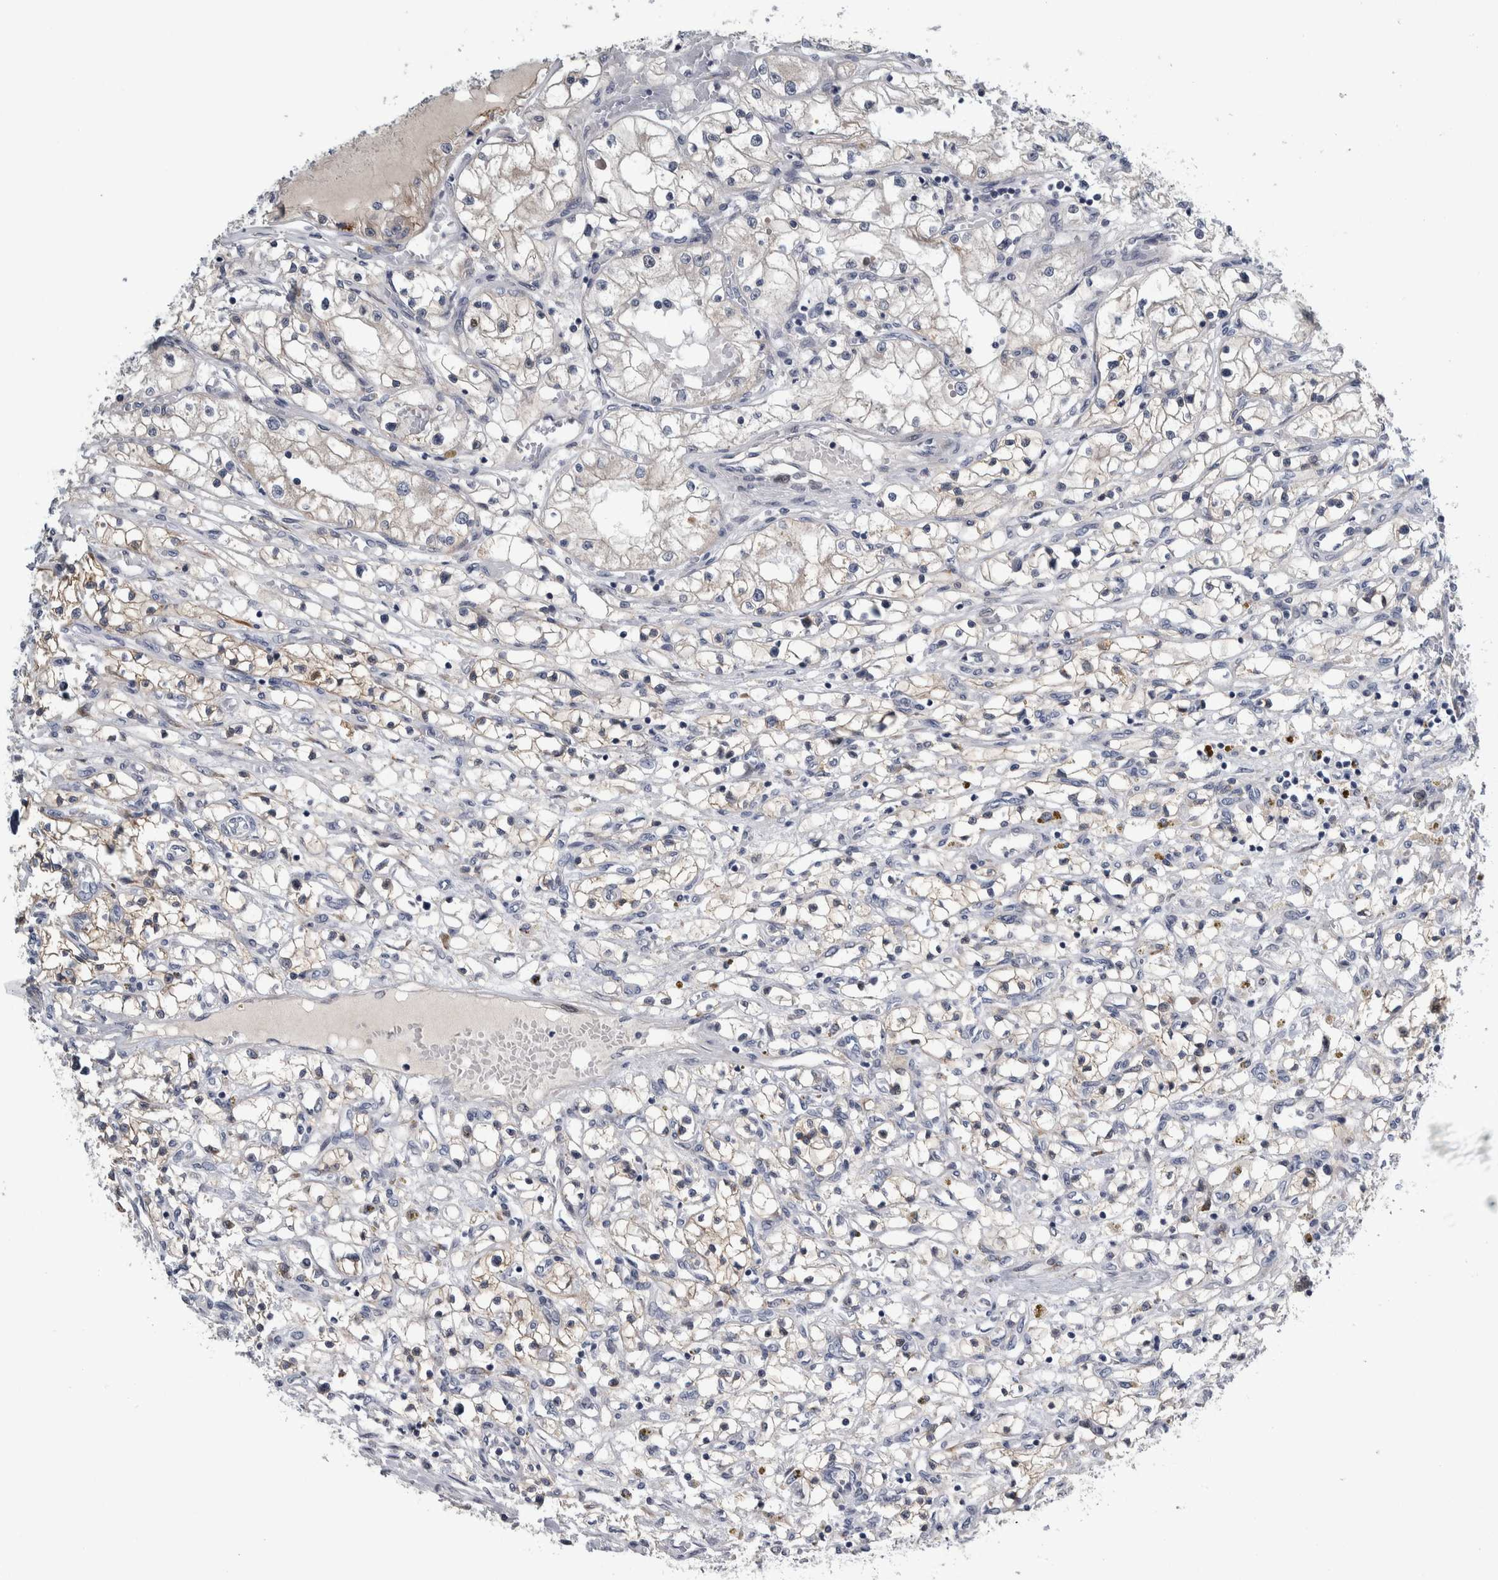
{"staining": {"intensity": "weak", "quantity": "<25%", "location": "cytoplasmic/membranous"}, "tissue": "renal cancer", "cell_type": "Tumor cells", "image_type": "cancer", "snomed": [{"axis": "morphology", "description": "Adenocarcinoma, NOS"}, {"axis": "topography", "description": "Kidney"}], "caption": "The histopathology image reveals no significant staining in tumor cells of renal adenocarcinoma.", "gene": "COL14A1", "patient": {"sex": "male", "age": 68}}